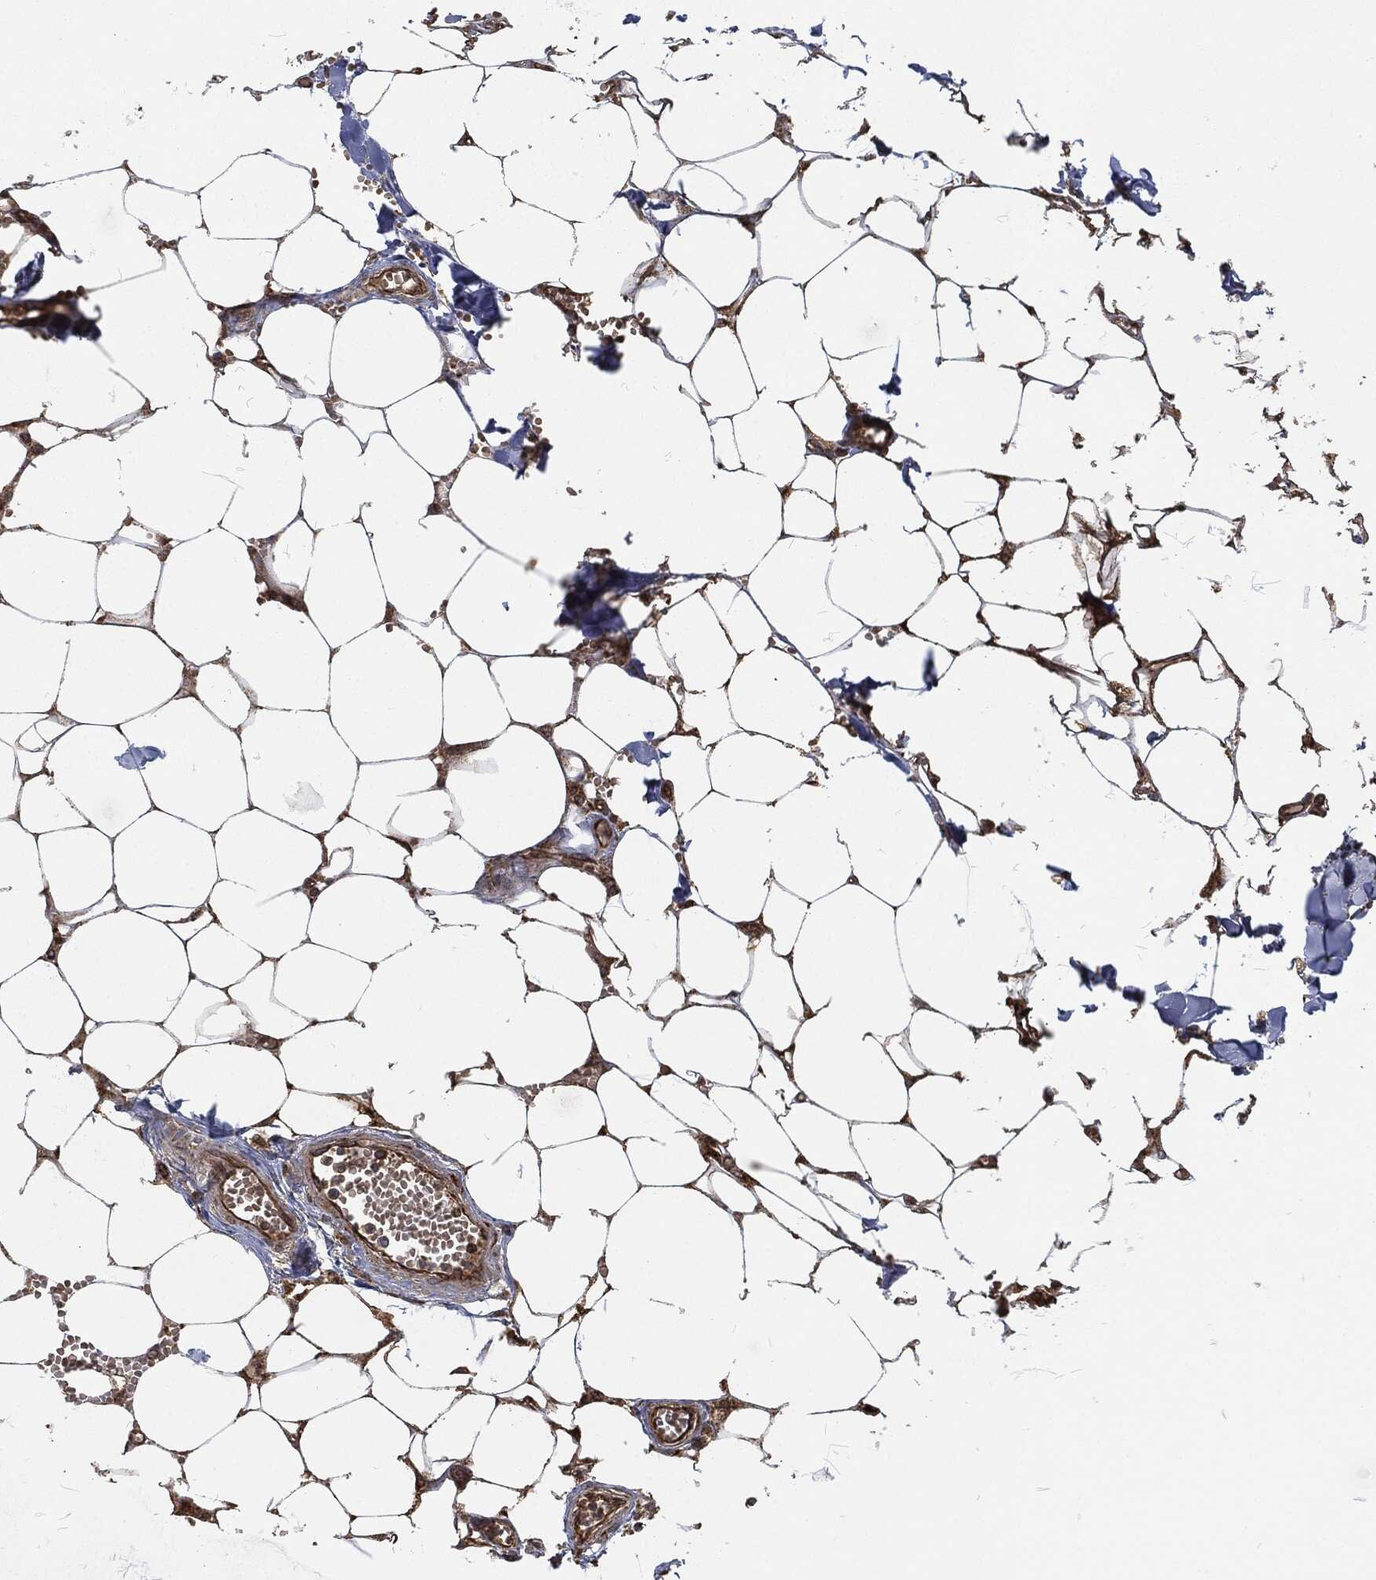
{"staining": {"intensity": "moderate", "quantity": ">75%", "location": "cytoplasmic/membranous"}, "tissue": "adipose tissue", "cell_type": "Adipocytes", "image_type": "normal", "snomed": [{"axis": "morphology", "description": "Normal tissue, NOS"}, {"axis": "morphology", "description": "Squamous cell carcinoma, NOS"}, {"axis": "topography", "description": "Cartilage tissue"}, {"axis": "topography", "description": "Lung"}], "caption": "Protein staining of normal adipose tissue demonstrates moderate cytoplasmic/membranous staining in about >75% of adipocytes. The staining is performed using DAB (3,3'-diaminobenzidine) brown chromogen to label protein expression. The nuclei are counter-stained blue using hematoxylin.", "gene": "RFTN1", "patient": {"sex": "male", "age": 66}}